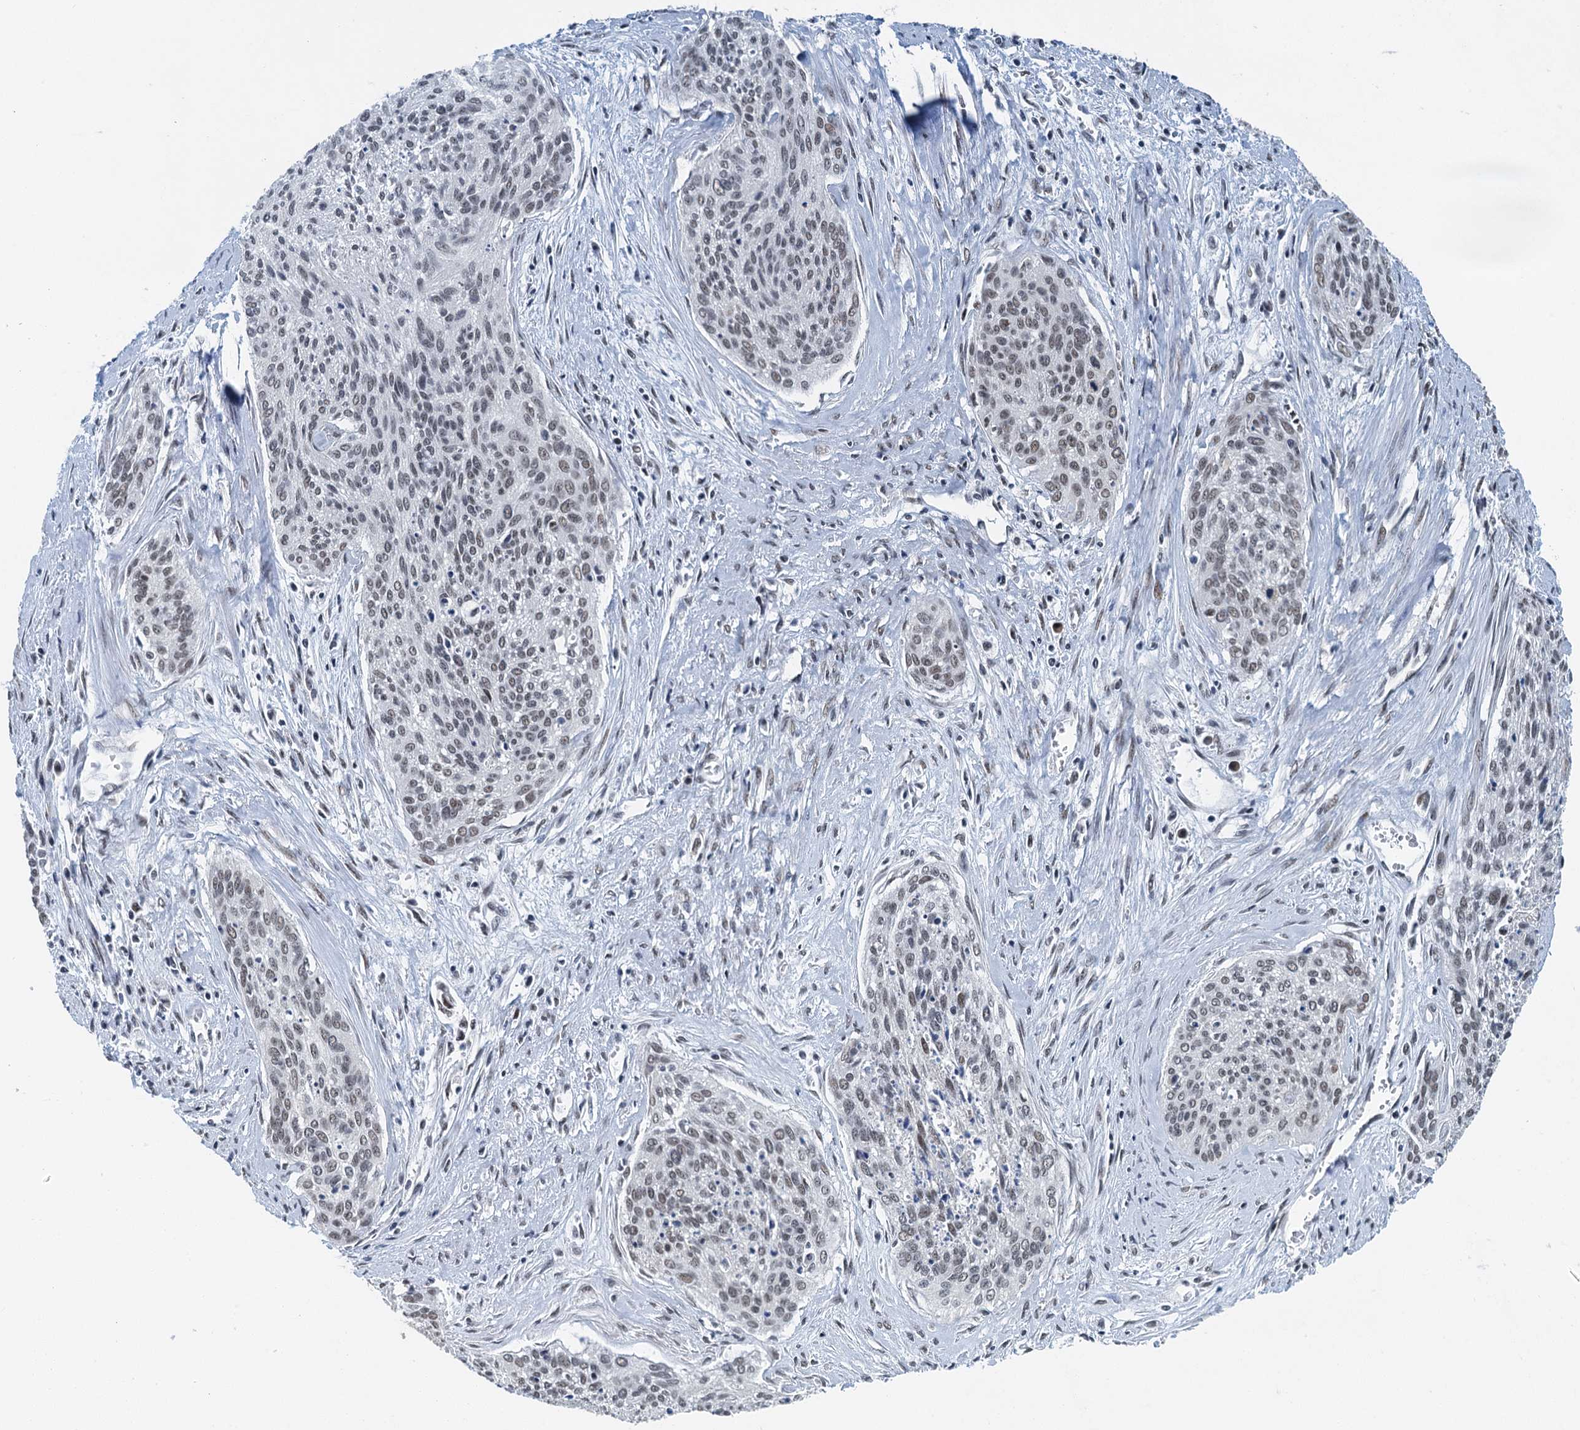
{"staining": {"intensity": "weak", "quantity": ">75%", "location": "nuclear"}, "tissue": "cervical cancer", "cell_type": "Tumor cells", "image_type": "cancer", "snomed": [{"axis": "morphology", "description": "Squamous cell carcinoma, NOS"}, {"axis": "topography", "description": "Cervix"}], "caption": "Human cervical squamous cell carcinoma stained with a brown dye reveals weak nuclear positive positivity in about >75% of tumor cells.", "gene": "MTA3", "patient": {"sex": "female", "age": 55}}